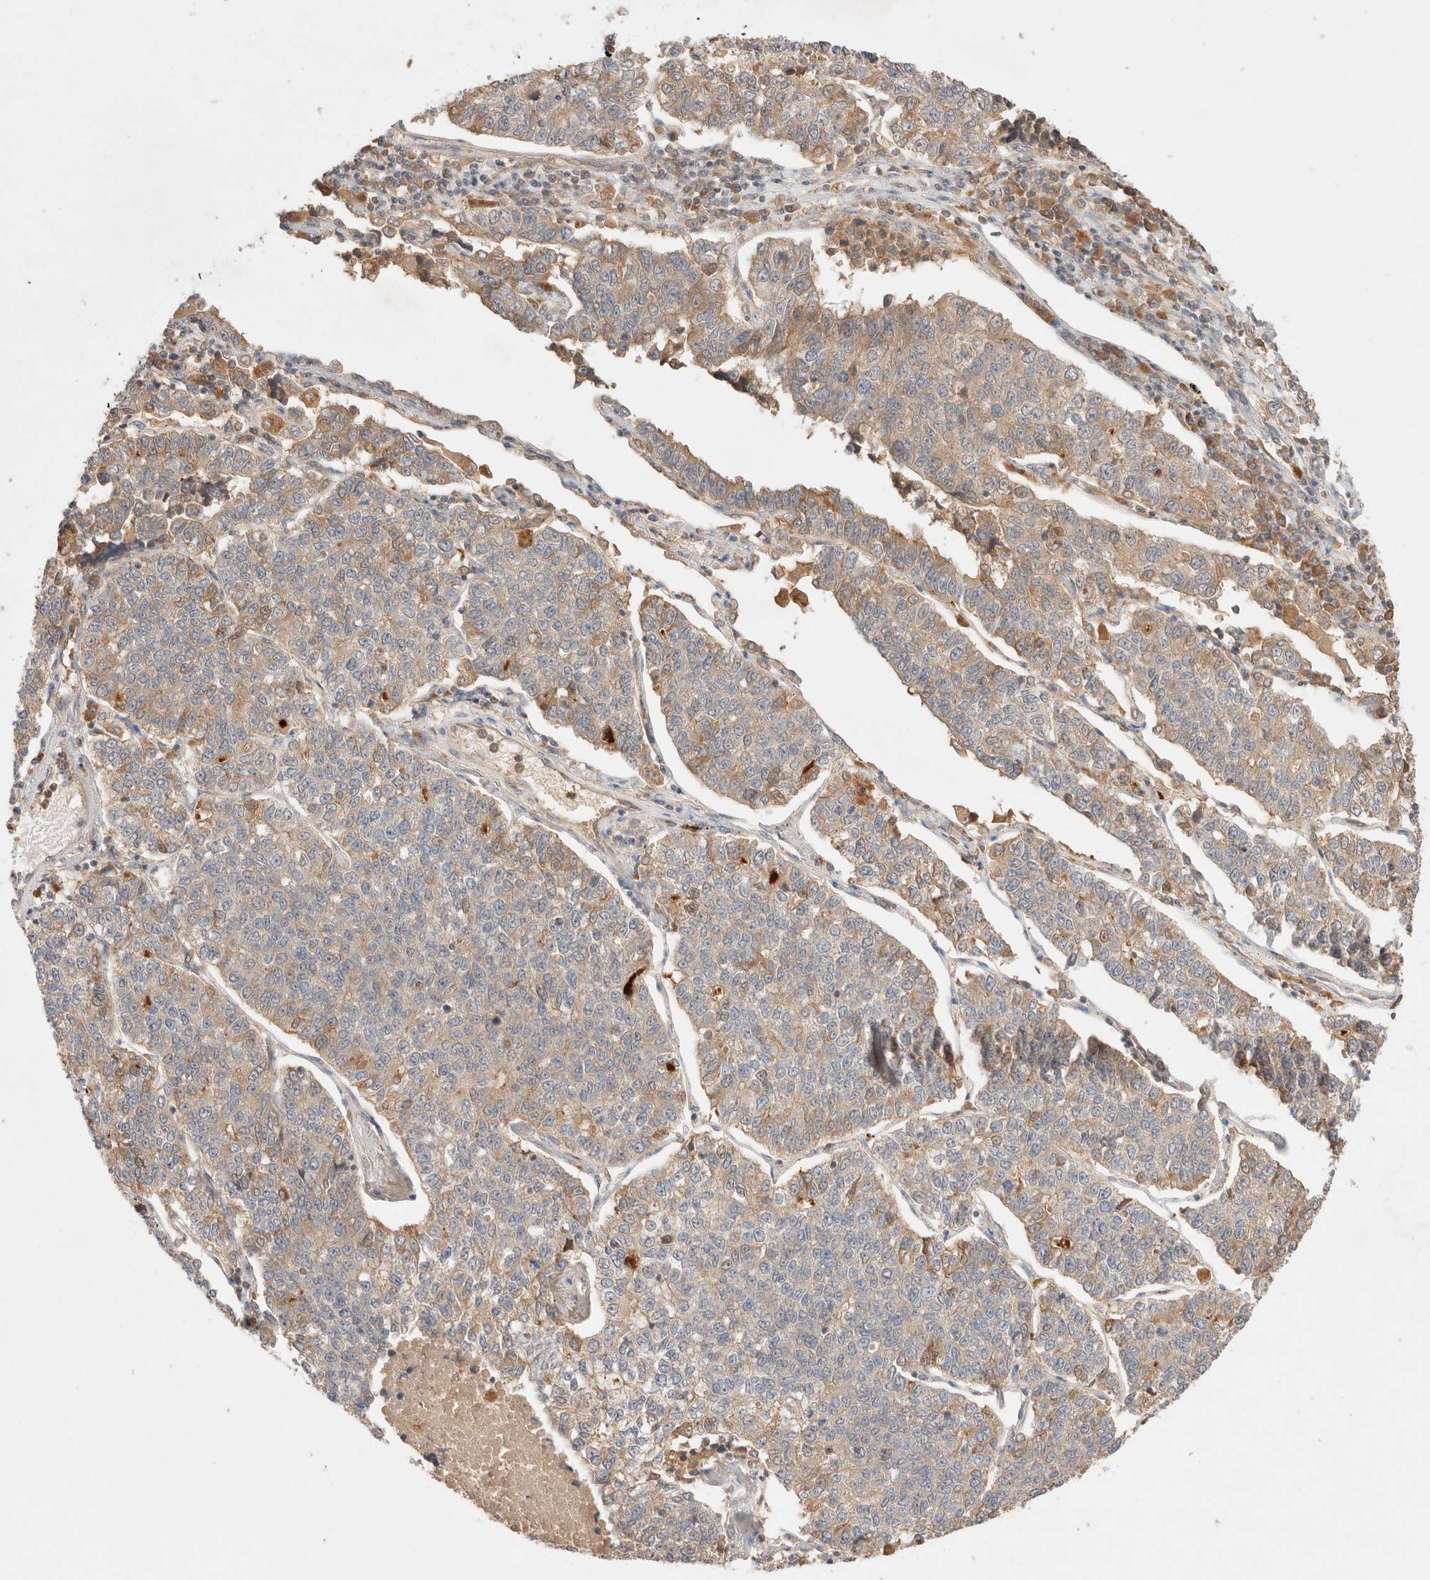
{"staining": {"intensity": "weak", "quantity": "25%-75%", "location": "cytoplasmic/membranous"}, "tissue": "lung cancer", "cell_type": "Tumor cells", "image_type": "cancer", "snomed": [{"axis": "morphology", "description": "Adenocarcinoma, NOS"}, {"axis": "topography", "description": "Lung"}], "caption": "Immunohistochemical staining of lung cancer (adenocarcinoma) reveals low levels of weak cytoplasmic/membranous expression in approximately 25%-75% of tumor cells. (DAB IHC with brightfield microscopy, high magnification).", "gene": "CARNMT1", "patient": {"sex": "male", "age": 49}}